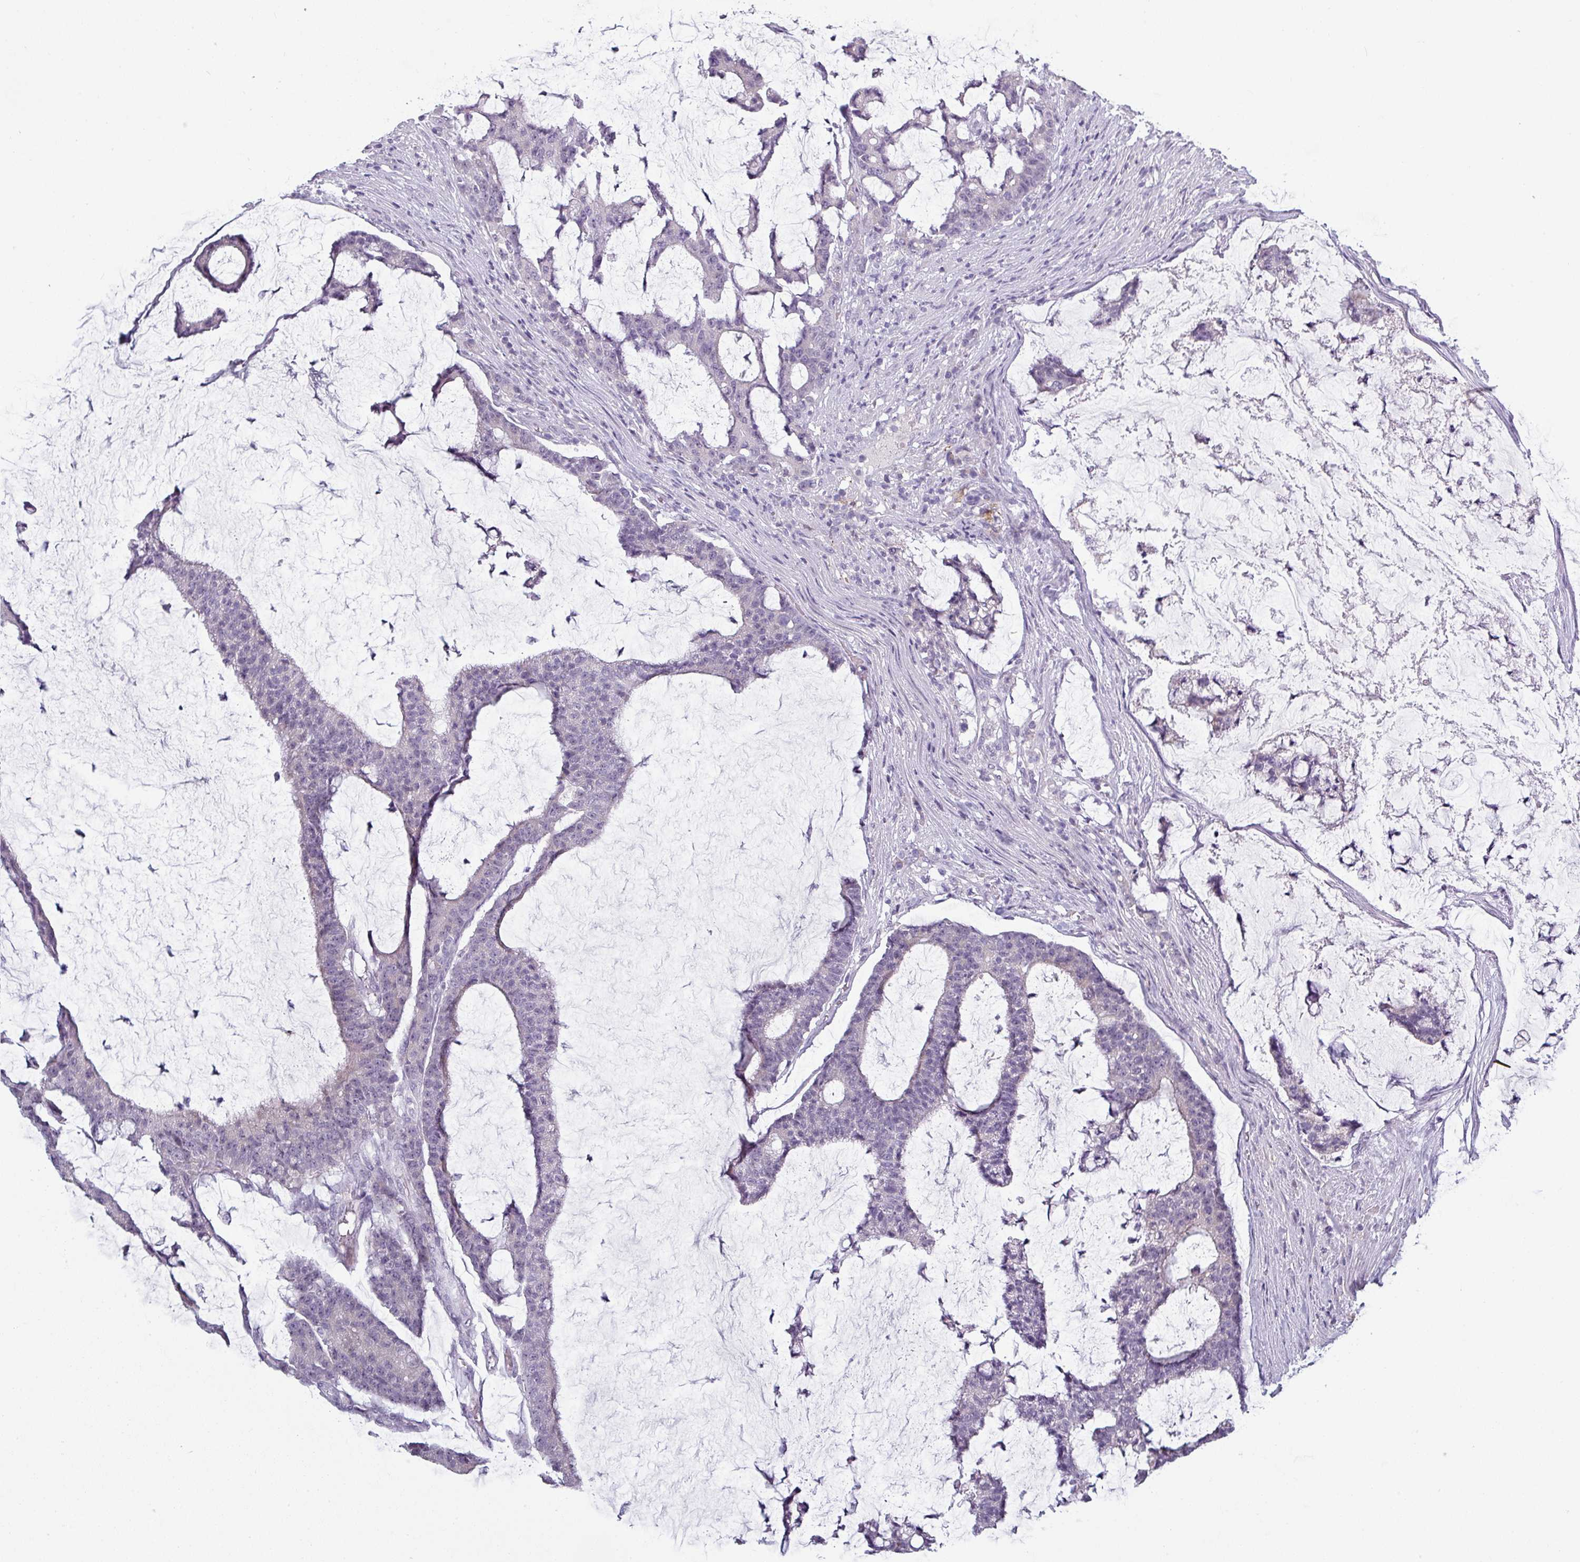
{"staining": {"intensity": "negative", "quantity": "none", "location": "none"}, "tissue": "colorectal cancer", "cell_type": "Tumor cells", "image_type": "cancer", "snomed": [{"axis": "morphology", "description": "Adenocarcinoma, NOS"}, {"axis": "topography", "description": "Colon"}], "caption": "Immunohistochemistry (IHC) of human colorectal adenocarcinoma shows no expression in tumor cells.", "gene": "SLC26A9", "patient": {"sex": "female", "age": 84}}